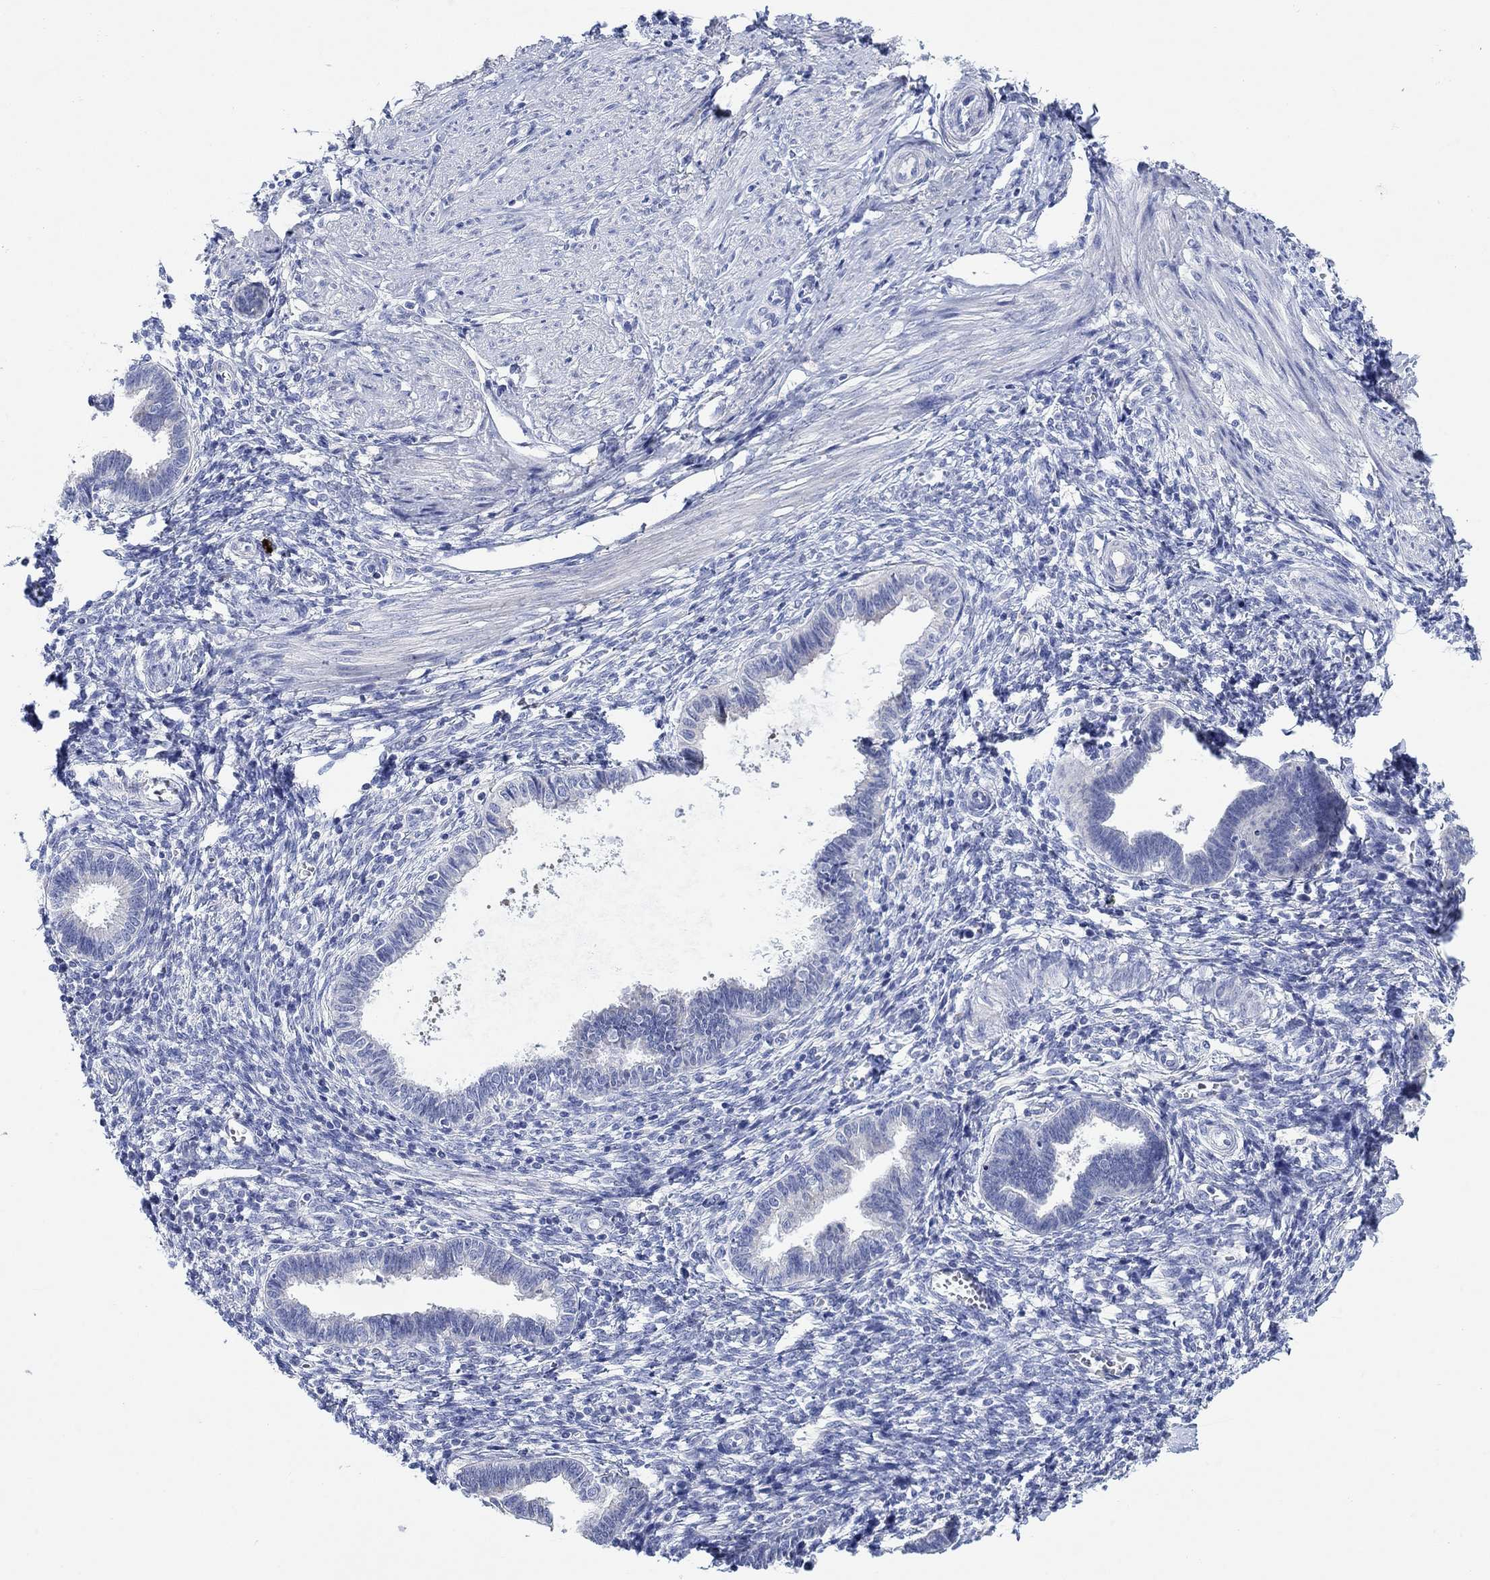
{"staining": {"intensity": "negative", "quantity": "none", "location": "none"}, "tissue": "endometrium", "cell_type": "Cells in endometrial stroma", "image_type": "normal", "snomed": [{"axis": "morphology", "description": "Normal tissue, NOS"}, {"axis": "topography", "description": "Cervix"}, {"axis": "topography", "description": "Endometrium"}], "caption": "Cells in endometrial stroma are negative for protein expression in unremarkable human endometrium. (DAB (3,3'-diaminobenzidine) immunohistochemistry (IHC) visualized using brightfield microscopy, high magnification).", "gene": "P2RY6", "patient": {"sex": "female", "age": 37}}